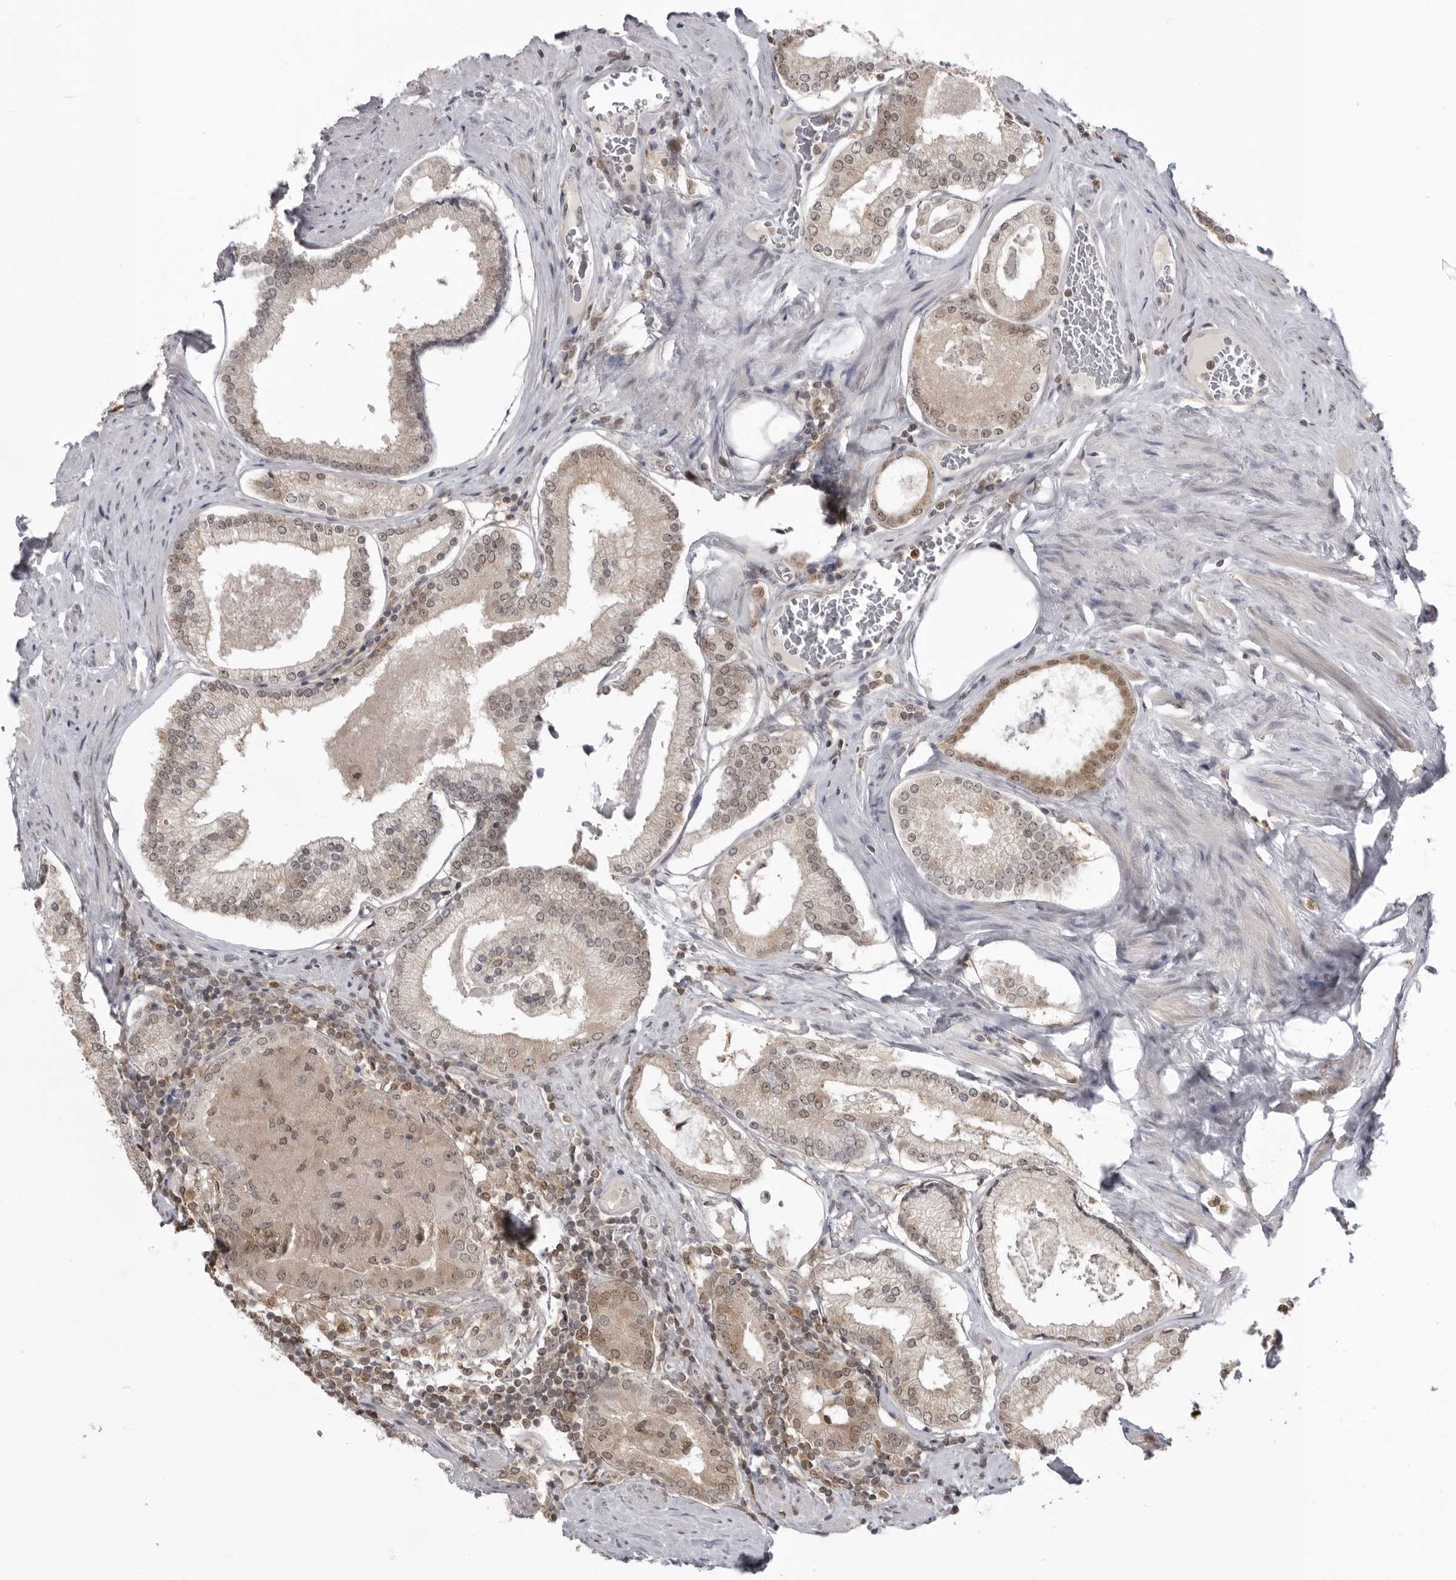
{"staining": {"intensity": "weak", "quantity": ">75%", "location": "cytoplasmic/membranous,nuclear"}, "tissue": "prostate cancer", "cell_type": "Tumor cells", "image_type": "cancer", "snomed": [{"axis": "morphology", "description": "Adenocarcinoma, Low grade"}, {"axis": "topography", "description": "Prostate"}], "caption": "Protein expression analysis of adenocarcinoma (low-grade) (prostate) shows weak cytoplasmic/membranous and nuclear staining in about >75% of tumor cells.", "gene": "PDCL3", "patient": {"sex": "male", "age": 71}}